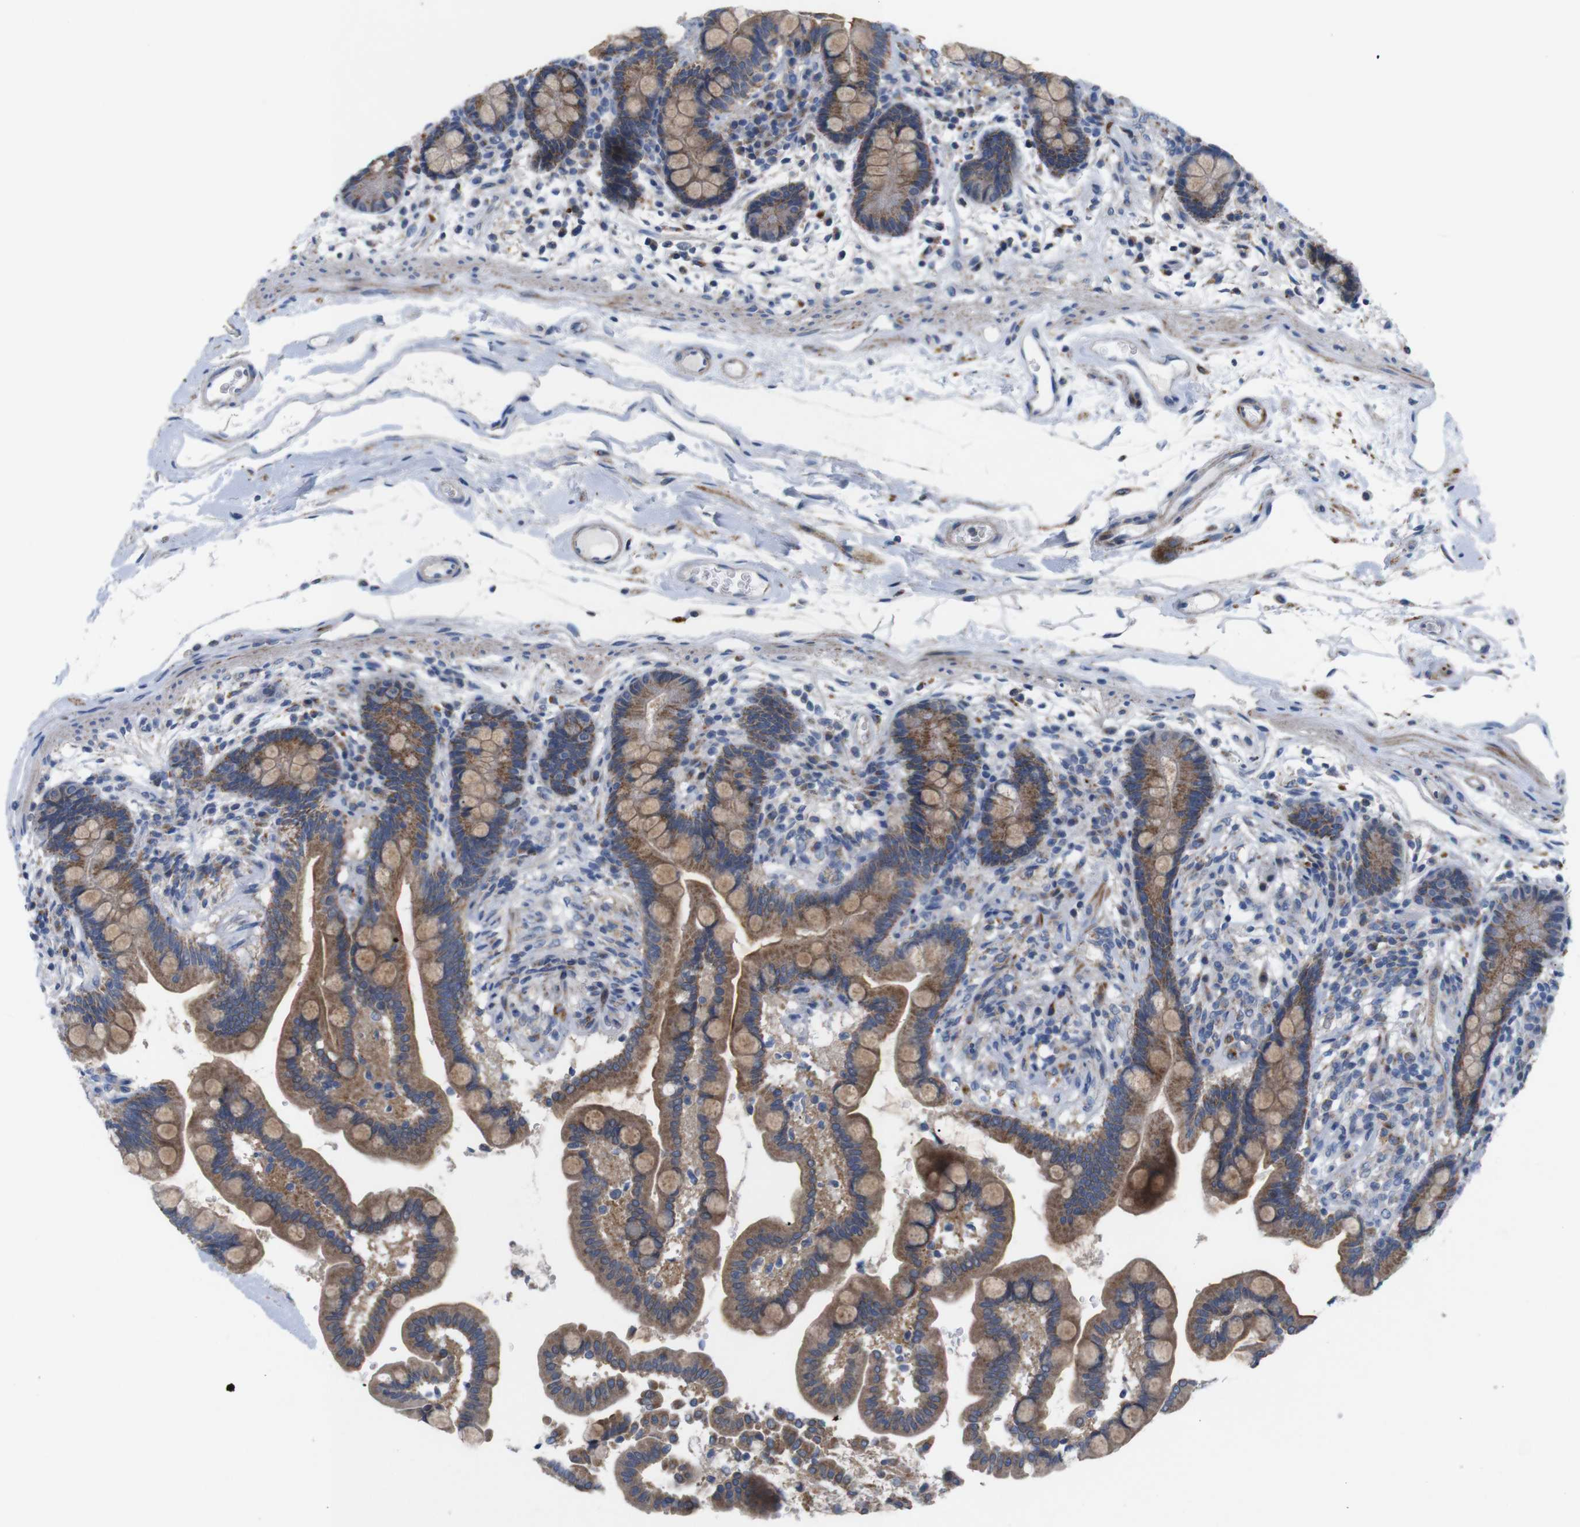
{"staining": {"intensity": "weak", "quantity": "25%-75%", "location": "cytoplasmic/membranous"}, "tissue": "colon", "cell_type": "Endothelial cells", "image_type": "normal", "snomed": [{"axis": "morphology", "description": "Normal tissue, NOS"}, {"axis": "topography", "description": "Colon"}], "caption": "Protein staining shows weak cytoplasmic/membranous expression in approximately 25%-75% of endothelial cells in unremarkable colon.", "gene": "F2RL1", "patient": {"sex": "male", "age": 73}}